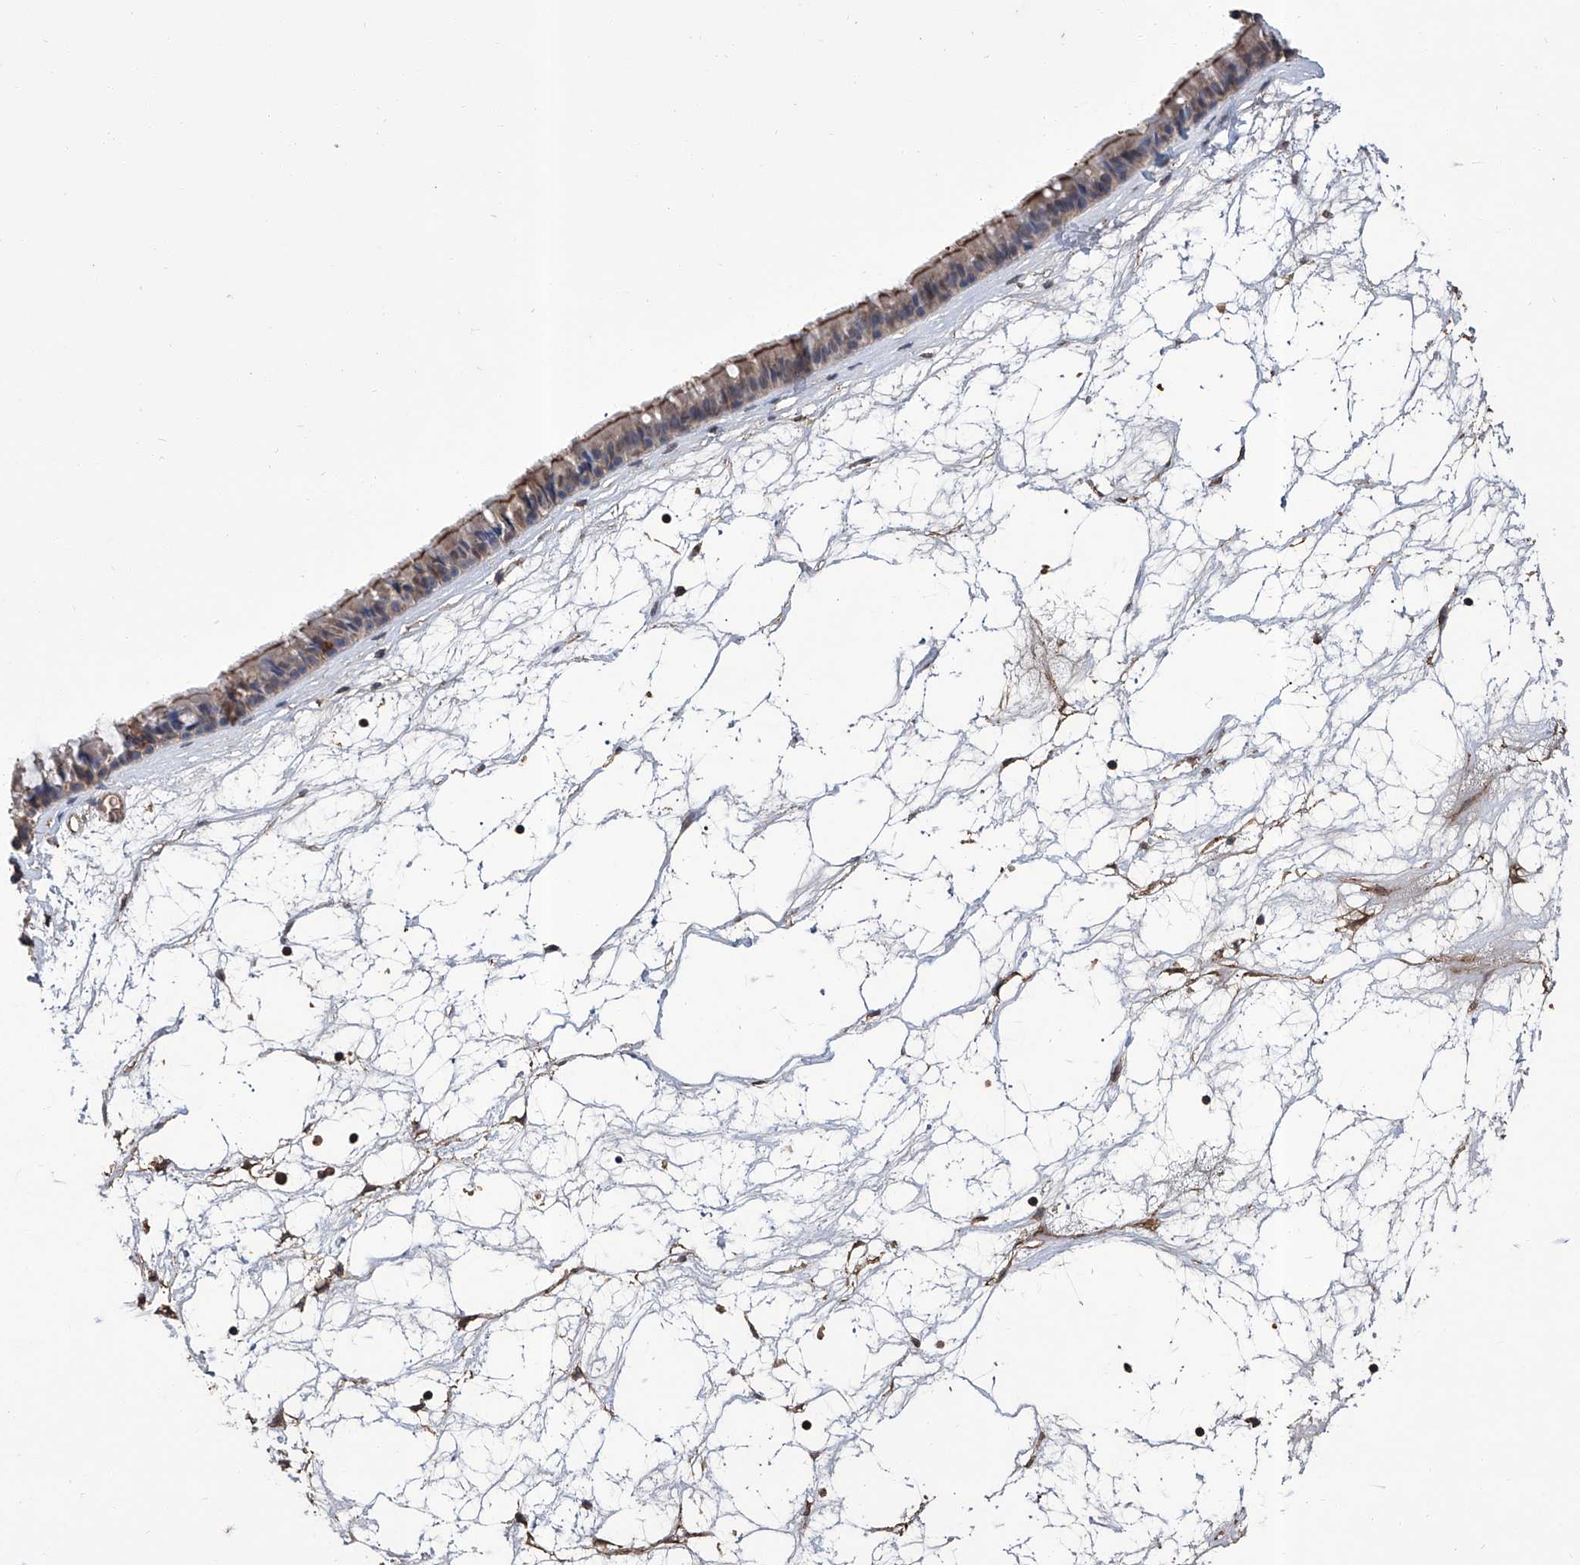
{"staining": {"intensity": "moderate", "quantity": "25%-75%", "location": "cytoplasmic/membranous"}, "tissue": "nasopharynx", "cell_type": "Respiratory epithelial cells", "image_type": "normal", "snomed": [{"axis": "morphology", "description": "Normal tissue, NOS"}, {"axis": "topography", "description": "Nasopharynx"}], "caption": "Protein expression analysis of benign human nasopharynx reveals moderate cytoplasmic/membranous expression in about 25%-75% of respiratory epithelial cells. (brown staining indicates protein expression, while blue staining denotes nuclei).", "gene": "GPT", "patient": {"sex": "male", "age": 64}}